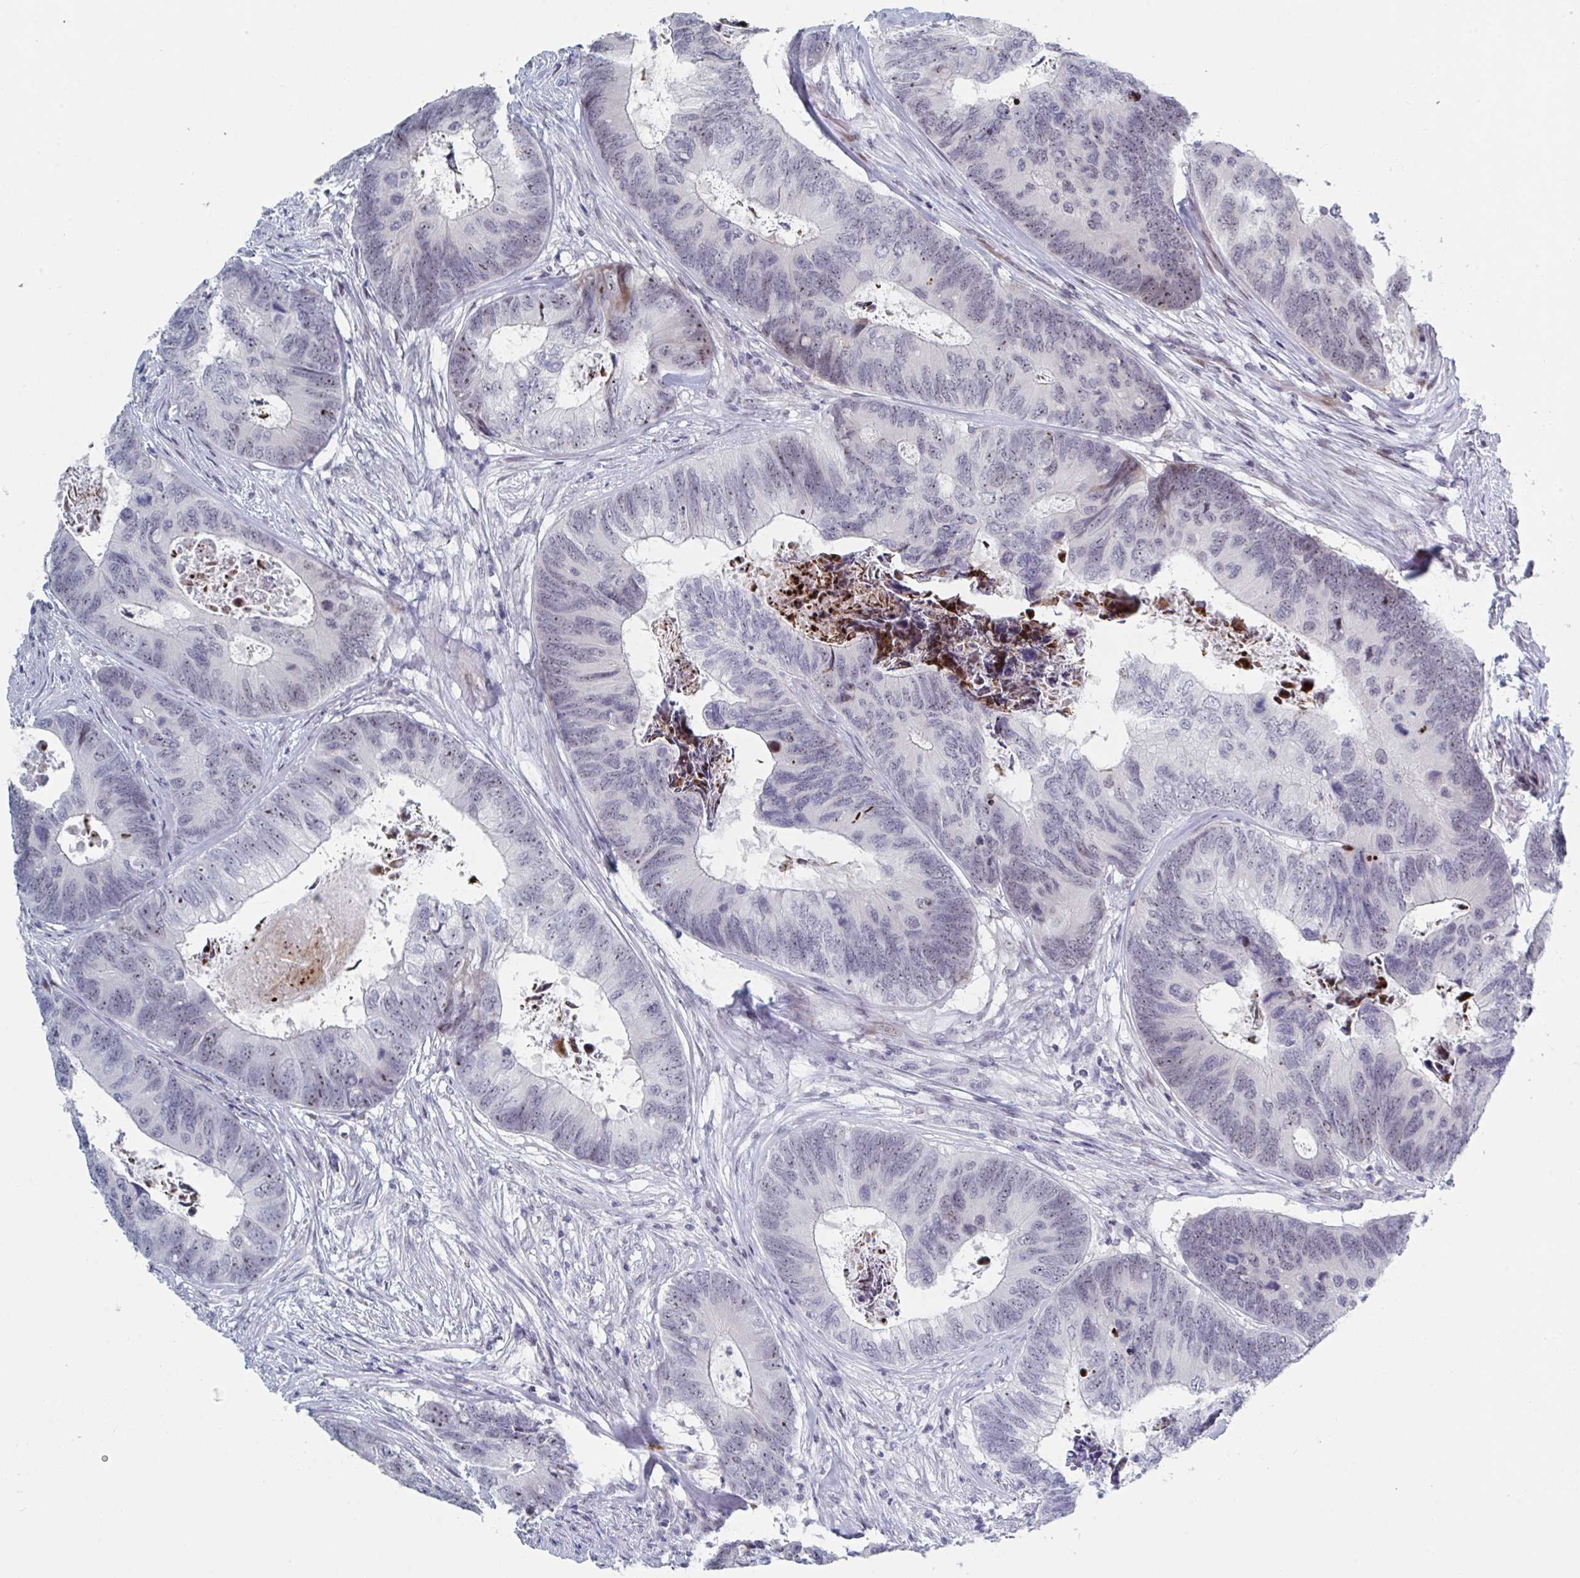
{"staining": {"intensity": "moderate", "quantity": "25%-75%", "location": "nuclear"}, "tissue": "colorectal cancer", "cell_type": "Tumor cells", "image_type": "cancer", "snomed": [{"axis": "morphology", "description": "Adenocarcinoma, NOS"}, {"axis": "topography", "description": "Colon"}], "caption": "Immunohistochemistry (DAB (3,3'-diaminobenzidine)) staining of human colorectal adenocarcinoma demonstrates moderate nuclear protein staining in about 25%-75% of tumor cells.", "gene": "NR1H2", "patient": {"sex": "female", "age": 67}}